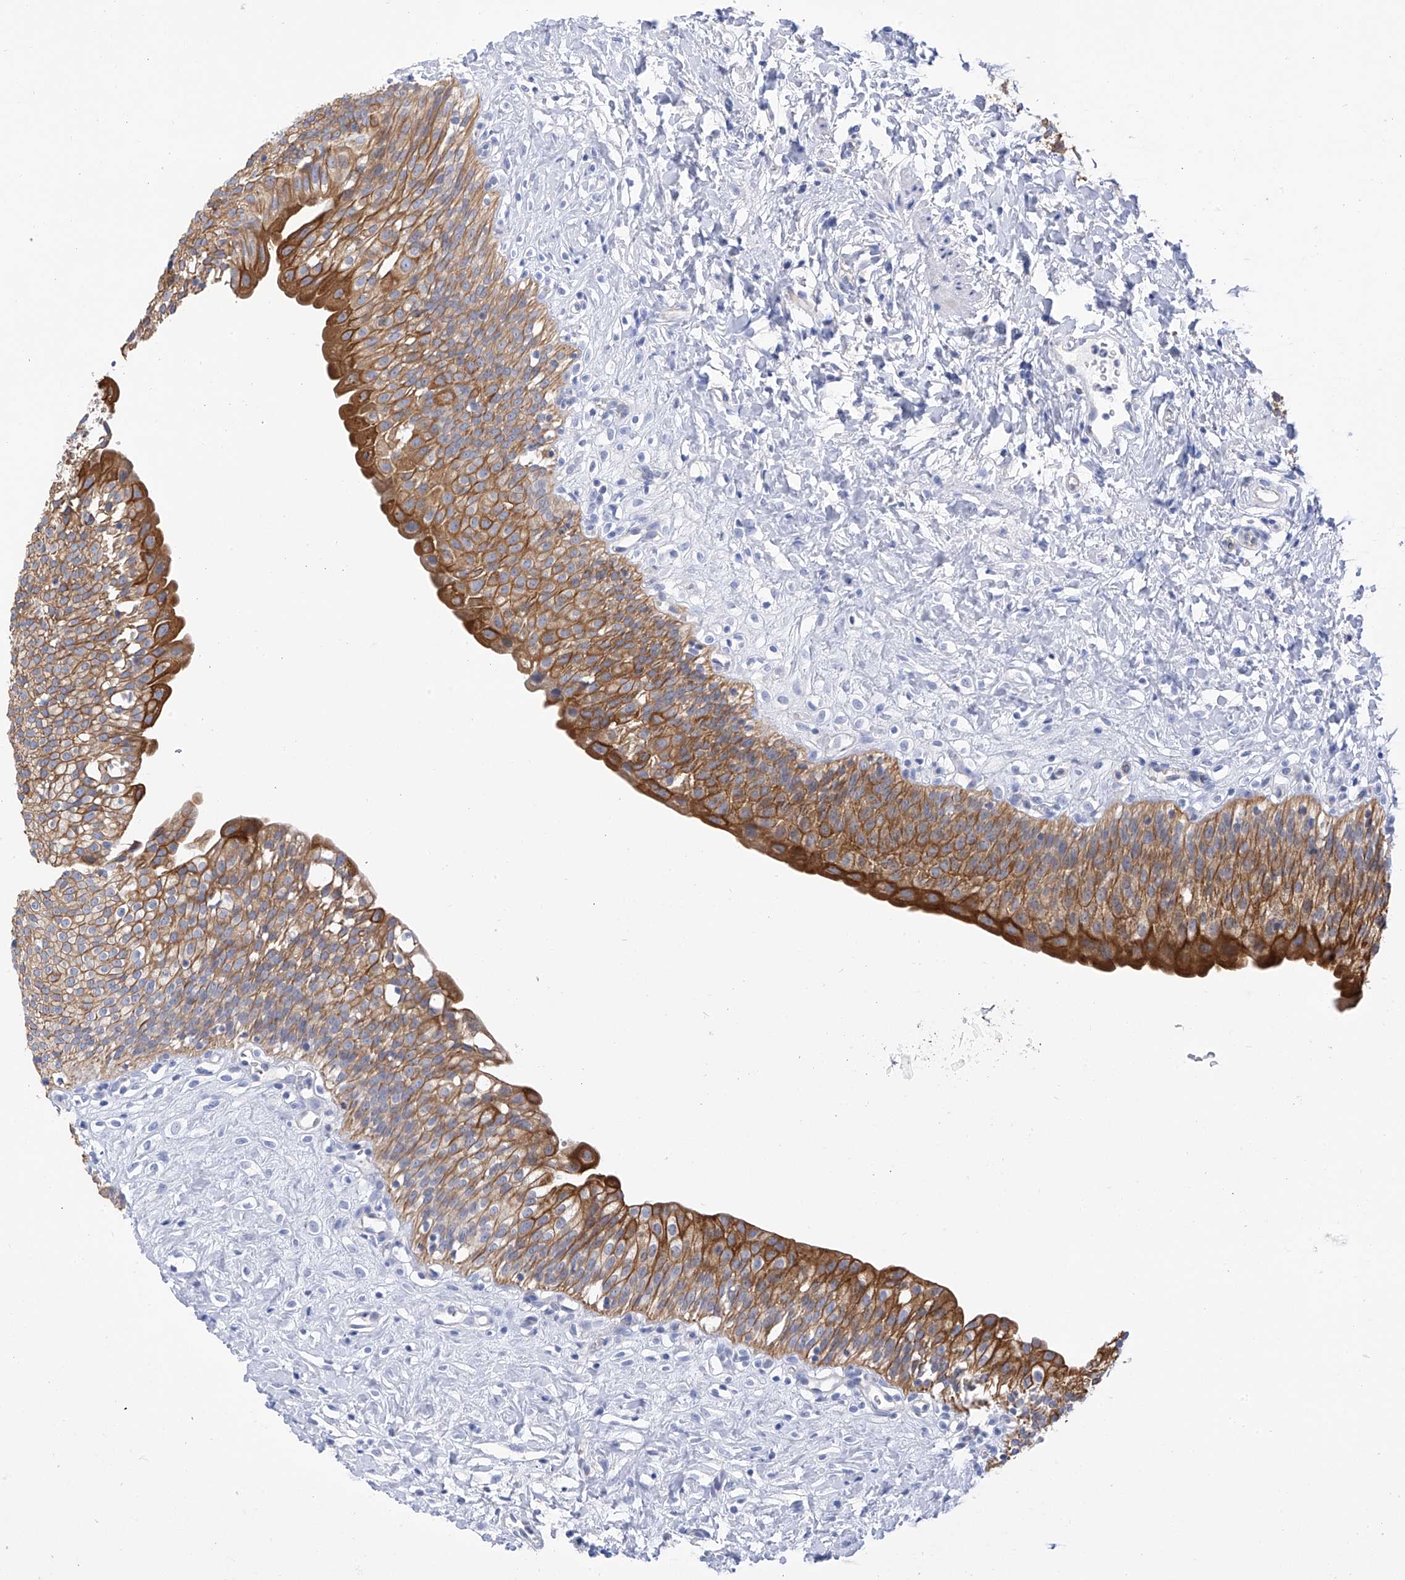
{"staining": {"intensity": "strong", "quantity": ">75%", "location": "cytoplasmic/membranous"}, "tissue": "urinary bladder", "cell_type": "Urothelial cells", "image_type": "normal", "snomed": [{"axis": "morphology", "description": "Normal tissue, NOS"}, {"axis": "topography", "description": "Urinary bladder"}], "caption": "A histopathology image of urinary bladder stained for a protein exhibits strong cytoplasmic/membranous brown staining in urothelial cells.", "gene": "PIK3C2B", "patient": {"sex": "male", "age": 51}}